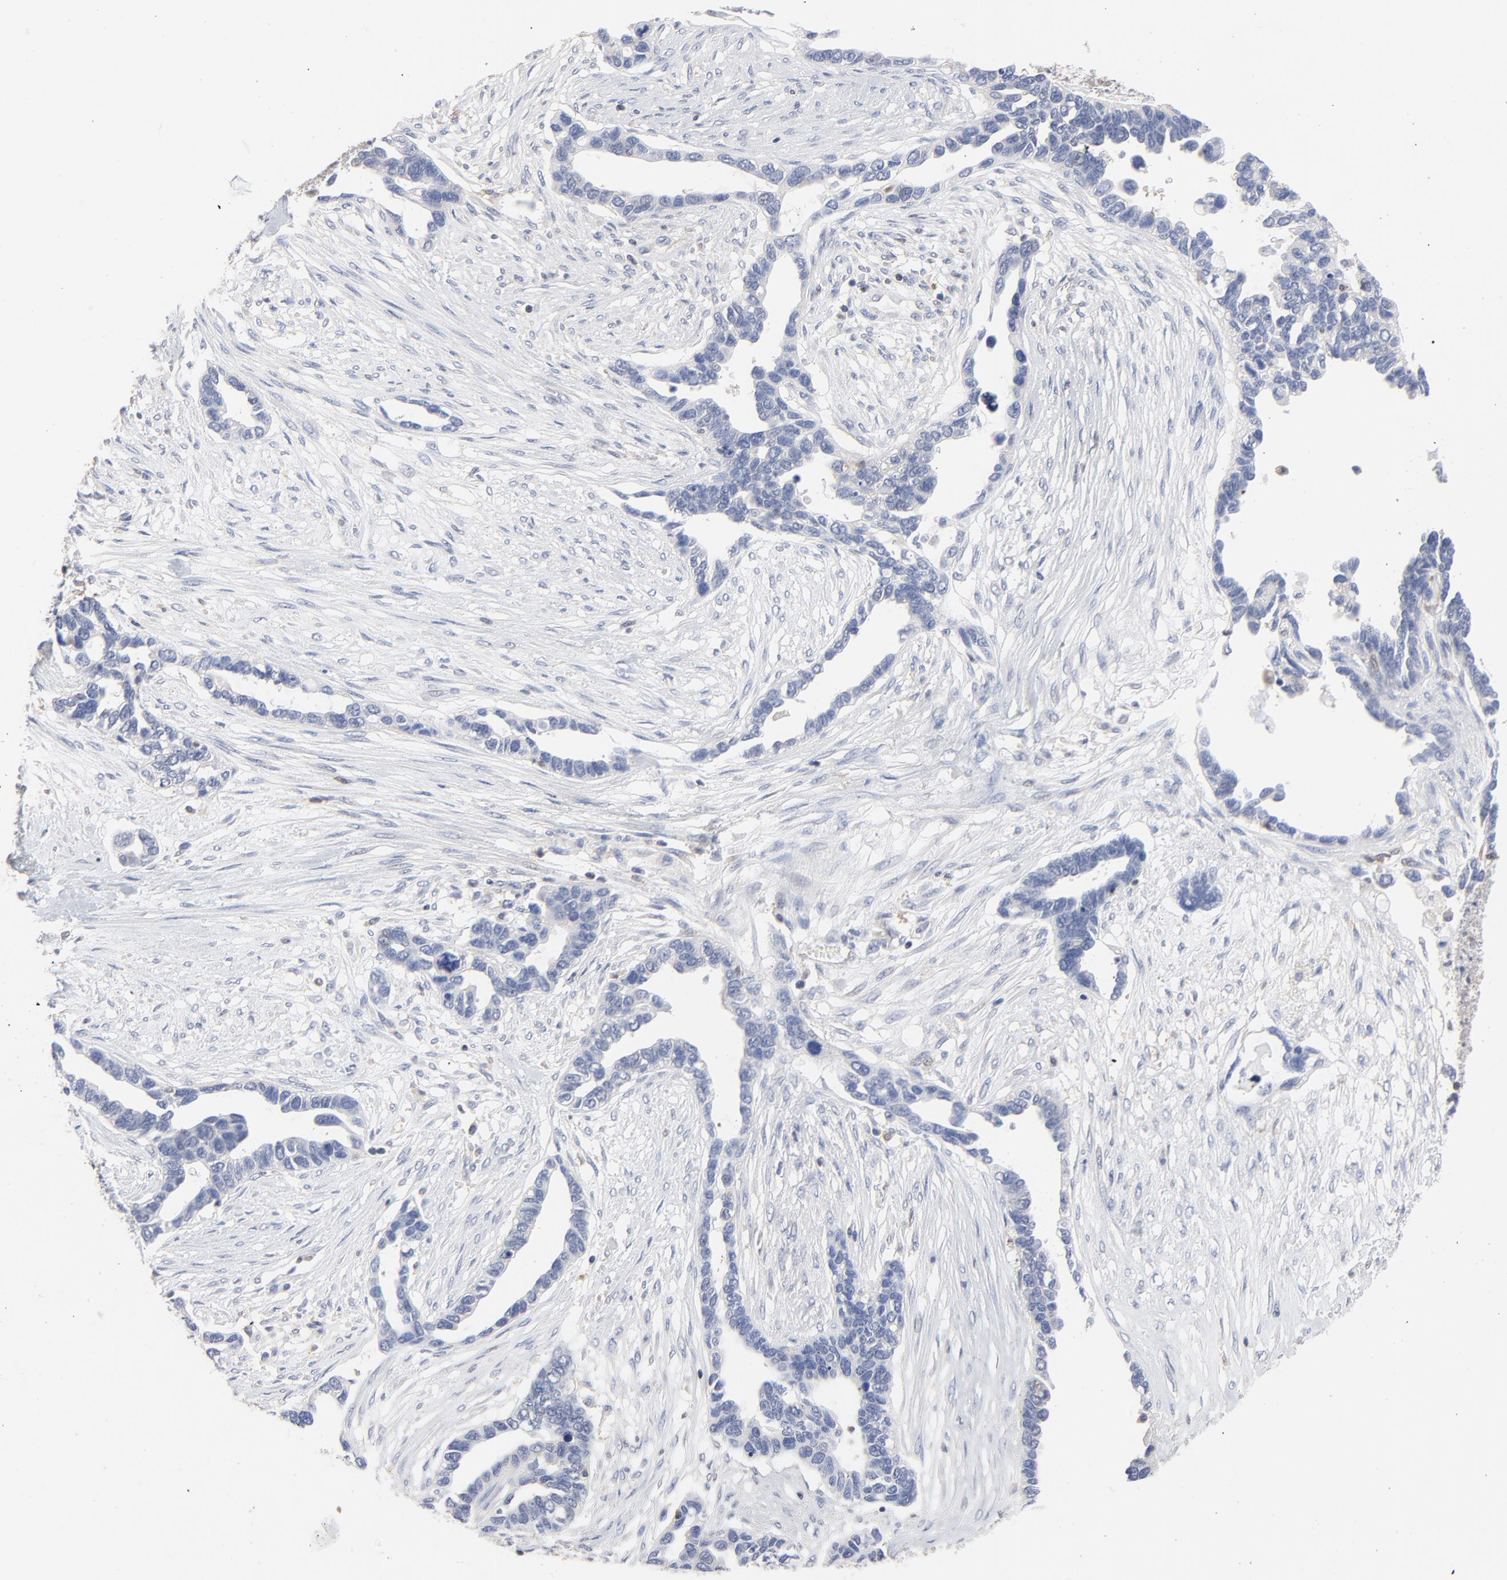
{"staining": {"intensity": "weak", "quantity": "<25%", "location": "cytoplasmic/membranous"}, "tissue": "ovarian cancer", "cell_type": "Tumor cells", "image_type": "cancer", "snomed": [{"axis": "morphology", "description": "Cystadenocarcinoma, serous, NOS"}, {"axis": "topography", "description": "Ovary"}], "caption": "Immunohistochemistry image of neoplastic tissue: ovarian cancer (serous cystadenocarcinoma) stained with DAB (3,3'-diaminobenzidine) reveals no significant protein expression in tumor cells.", "gene": "CAB39L", "patient": {"sex": "female", "age": 54}}